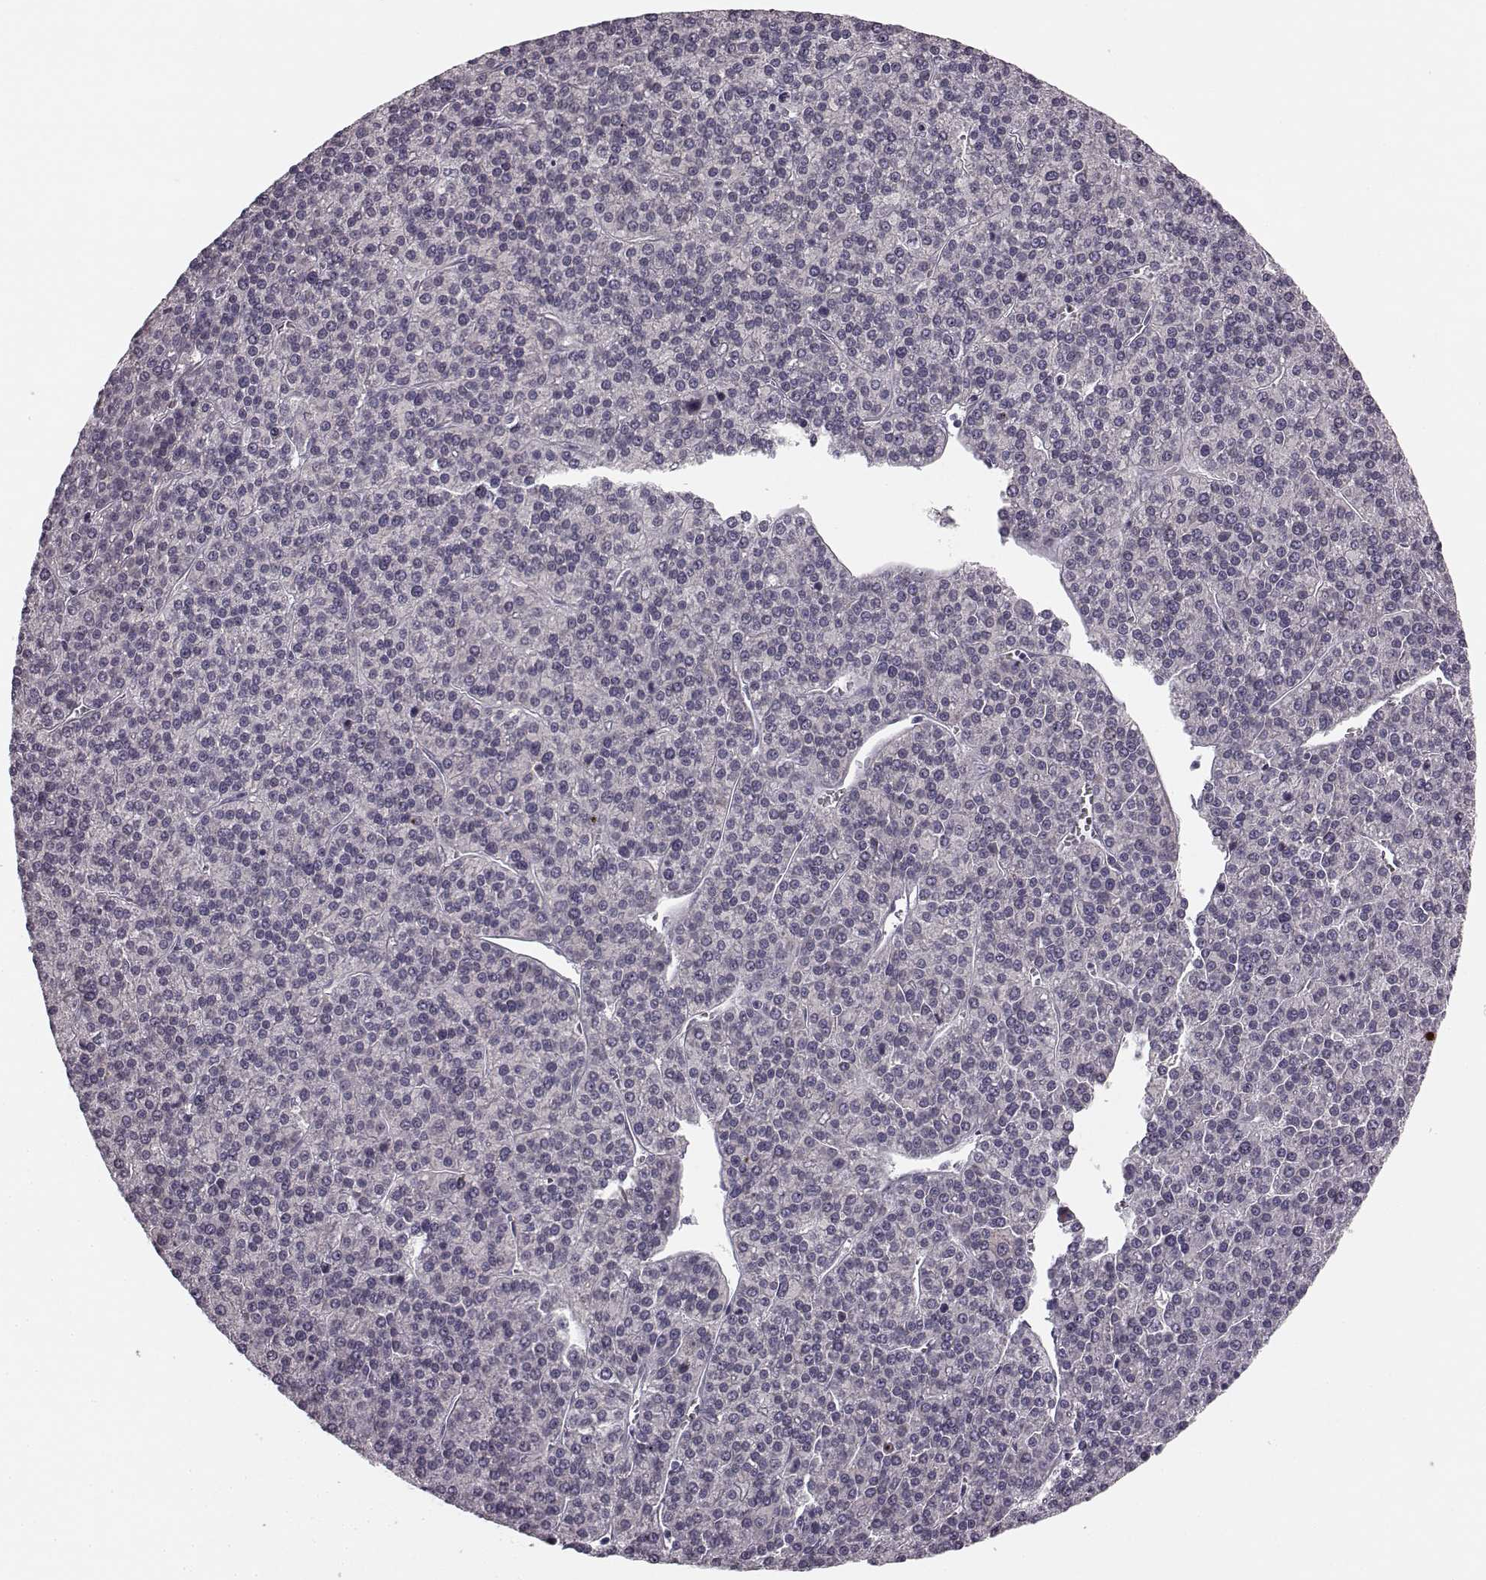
{"staining": {"intensity": "negative", "quantity": "none", "location": "none"}, "tissue": "liver cancer", "cell_type": "Tumor cells", "image_type": "cancer", "snomed": [{"axis": "morphology", "description": "Carcinoma, Hepatocellular, NOS"}, {"axis": "topography", "description": "Liver"}], "caption": "Immunohistochemical staining of human liver cancer displays no significant expression in tumor cells.", "gene": "FAM234B", "patient": {"sex": "female", "age": 58}}